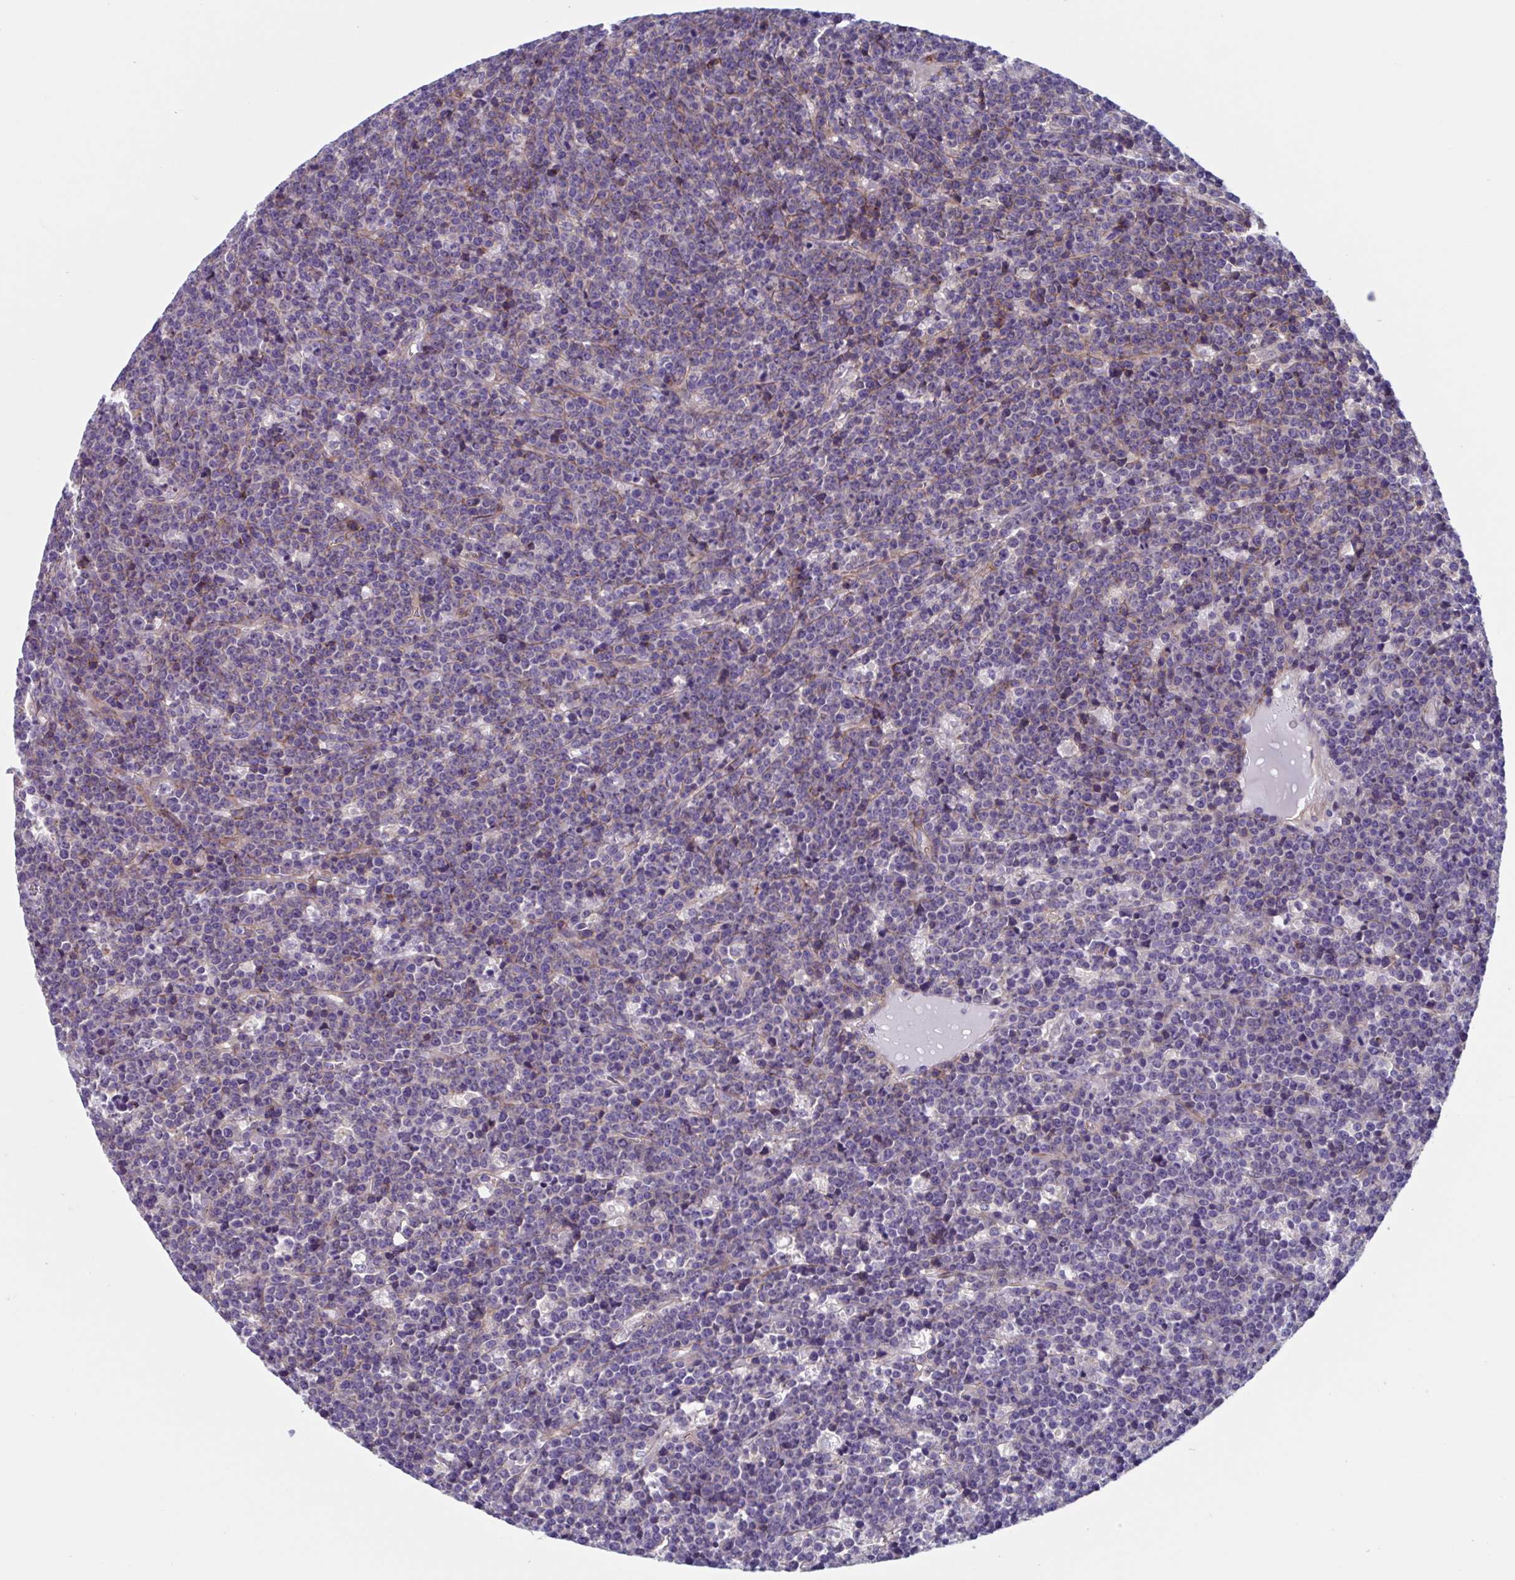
{"staining": {"intensity": "weak", "quantity": "25%-75%", "location": "cytoplasmic/membranous"}, "tissue": "lymphoma", "cell_type": "Tumor cells", "image_type": "cancer", "snomed": [{"axis": "morphology", "description": "Malignant lymphoma, non-Hodgkin's type, High grade"}, {"axis": "topography", "description": "Ovary"}], "caption": "Approximately 25%-75% of tumor cells in high-grade malignant lymphoma, non-Hodgkin's type reveal weak cytoplasmic/membranous protein staining as visualized by brown immunohistochemical staining.", "gene": "LPIN3", "patient": {"sex": "female", "age": 56}}